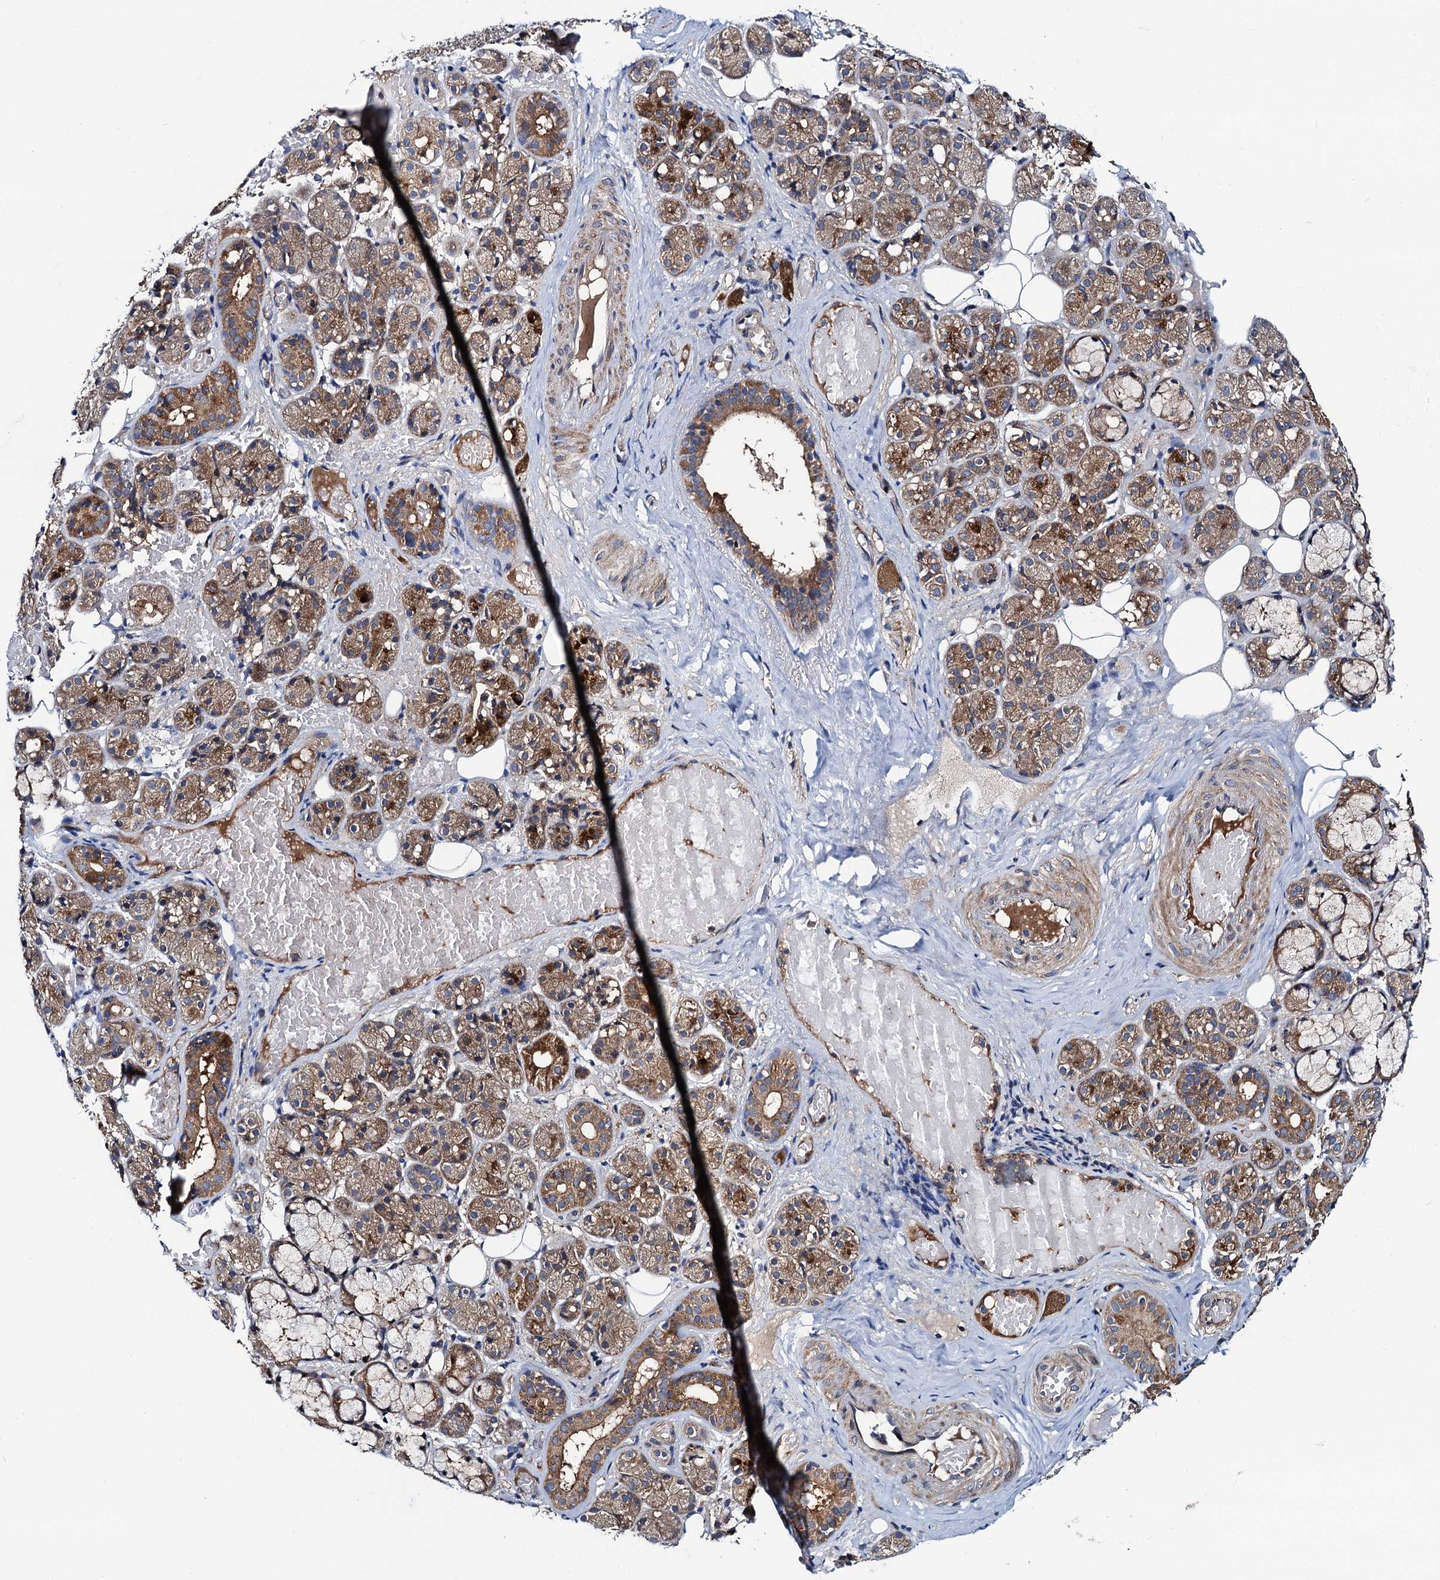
{"staining": {"intensity": "moderate", "quantity": "25%-75%", "location": "cytoplasmic/membranous"}, "tissue": "salivary gland", "cell_type": "Glandular cells", "image_type": "normal", "snomed": [{"axis": "morphology", "description": "Normal tissue, NOS"}, {"axis": "topography", "description": "Salivary gland"}], "caption": "A micrograph of salivary gland stained for a protein exhibits moderate cytoplasmic/membranous brown staining in glandular cells.", "gene": "NEK1", "patient": {"sex": "male", "age": 63}}